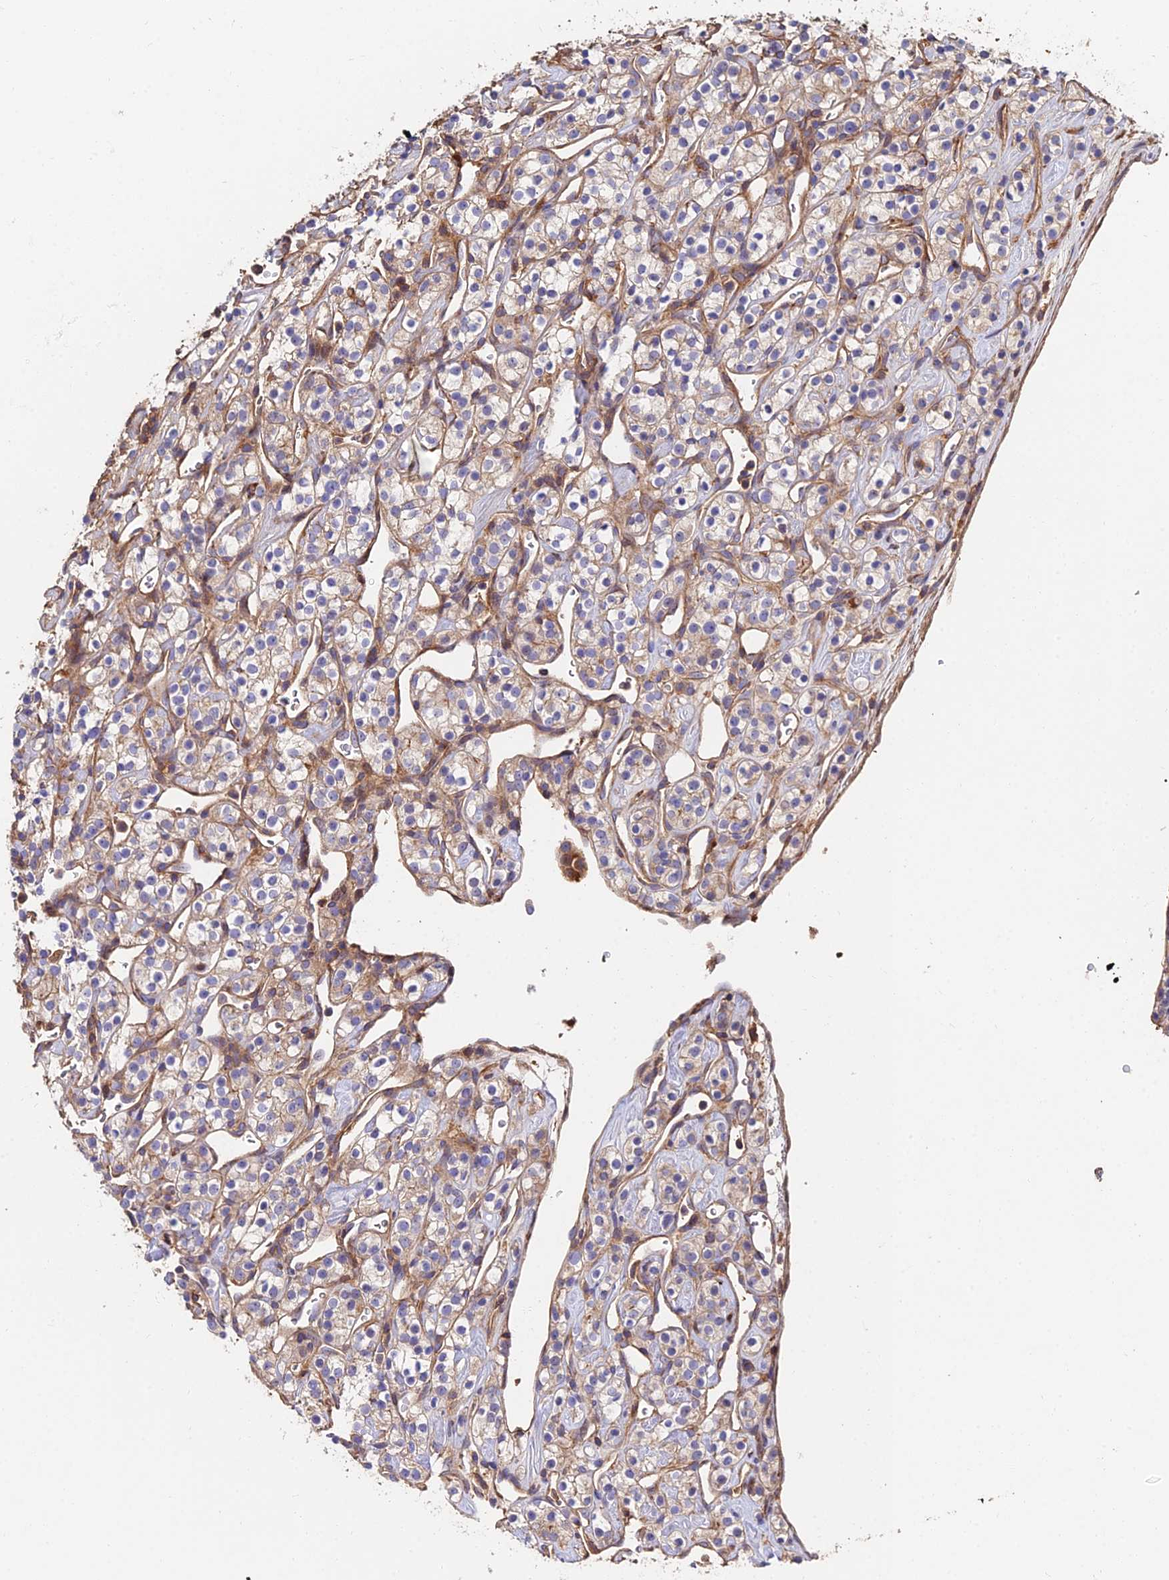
{"staining": {"intensity": "weak", "quantity": "25%-75%", "location": "cytoplasmic/membranous"}, "tissue": "renal cancer", "cell_type": "Tumor cells", "image_type": "cancer", "snomed": [{"axis": "morphology", "description": "Adenocarcinoma, NOS"}, {"axis": "topography", "description": "Kidney"}], "caption": "Immunohistochemistry of human adenocarcinoma (renal) shows low levels of weak cytoplasmic/membranous positivity in about 25%-75% of tumor cells. The protein is stained brown, and the nuclei are stained in blue (DAB (3,3'-diaminobenzidine) IHC with brightfield microscopy, high magnification).", "gene": "EXT1", "patient": {"sex": "male", "age": 77}}